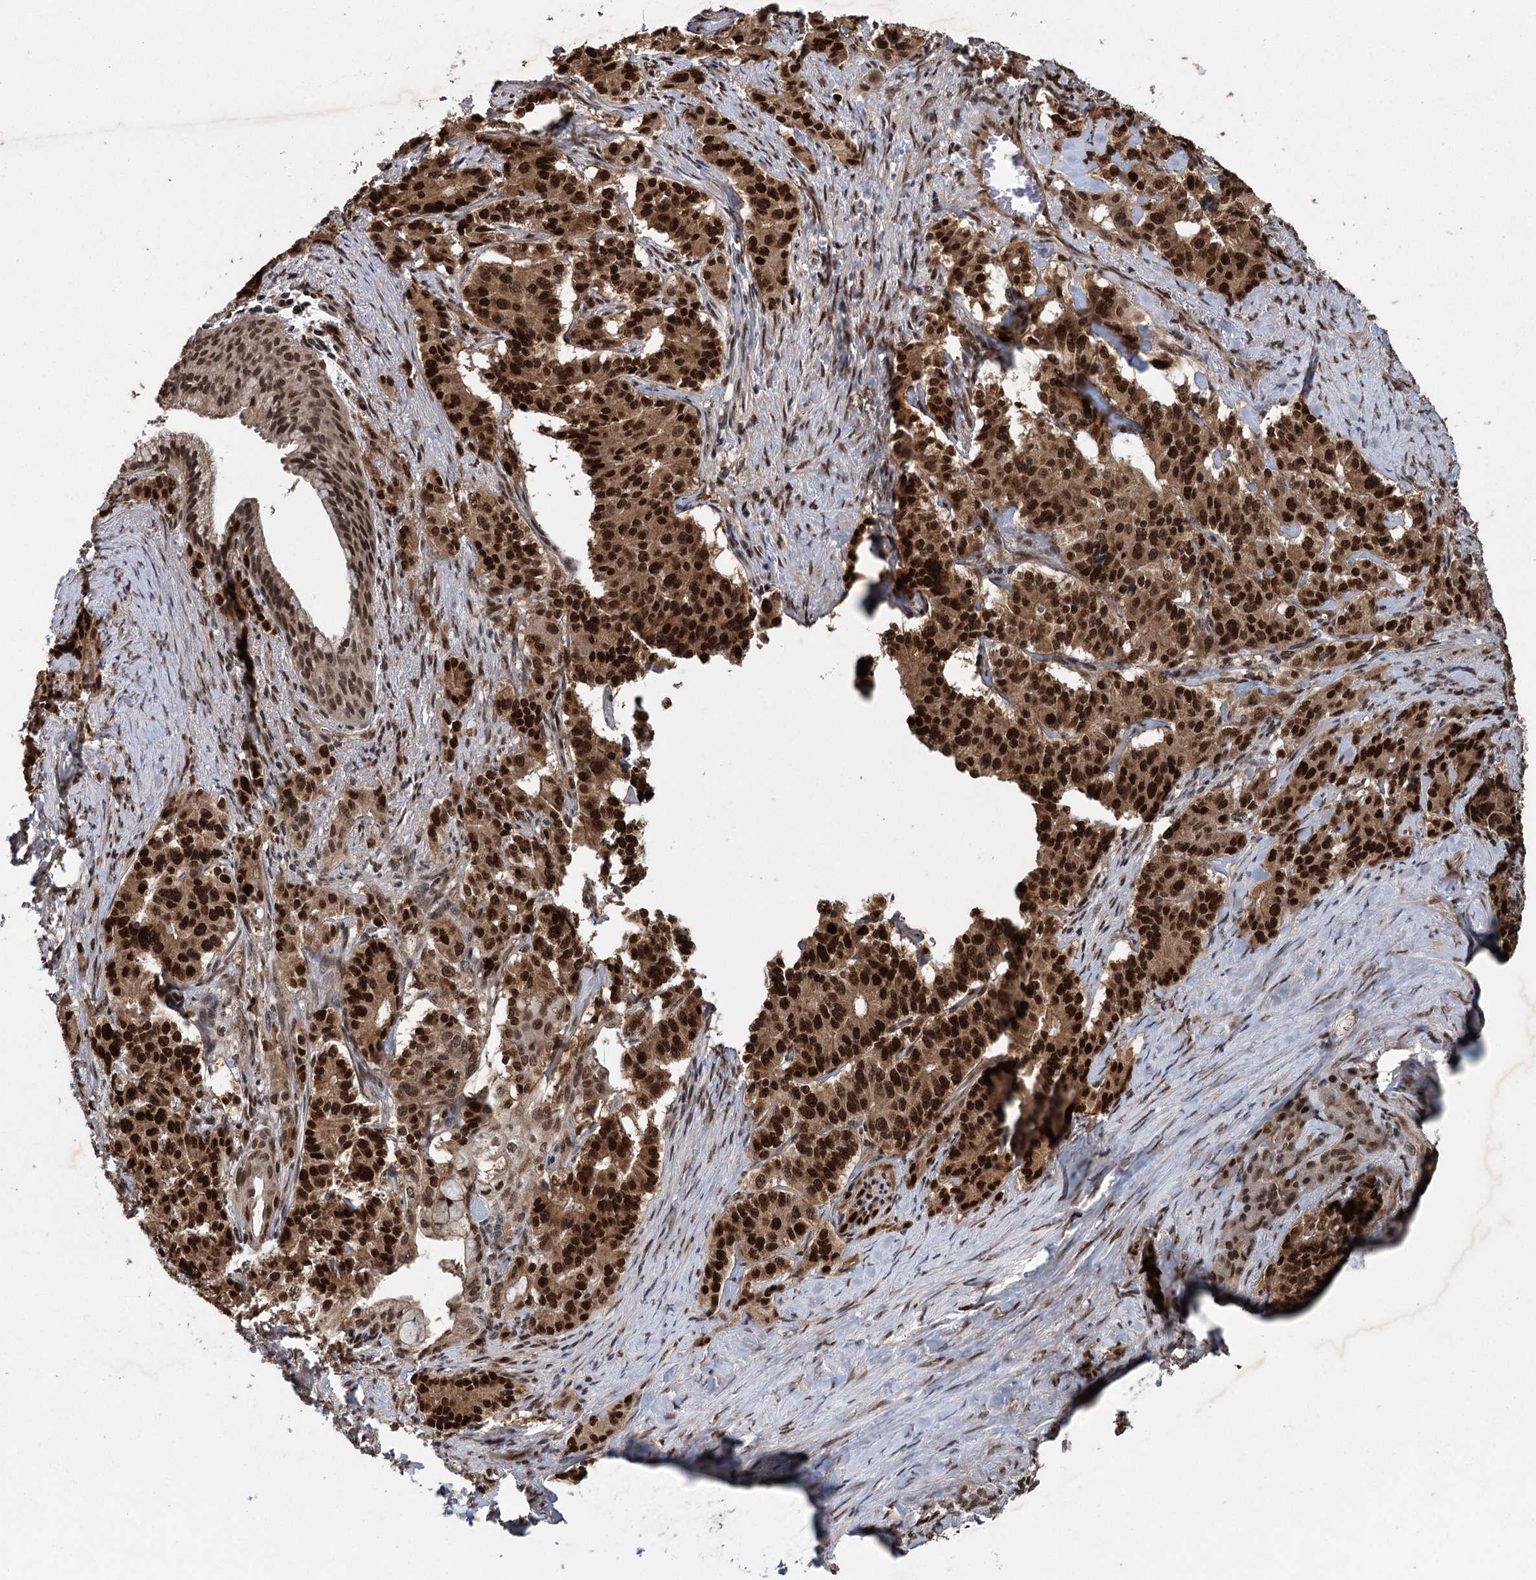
{"staining": {"intensity": "strong", "quantity": ">75%", "location": "nuclear"}, "tissue": "pancreatic cancer", "cell_type": "Tumor cells", "image_type": "cancer", "snomed": [{"axis": "morphology", "description": "Adenocarcinoma, NOS"}, {"axis": "topography", "description": "Pancreas"}], "caption": "Immunohistochemical staining of human pancreatic adenocarcinoma reveals high levels of strong nuclear protein positivity in approximately >75% of tumor cells.", "gene": "MYG1", "patient": {"sex": "female", "age": 74}}